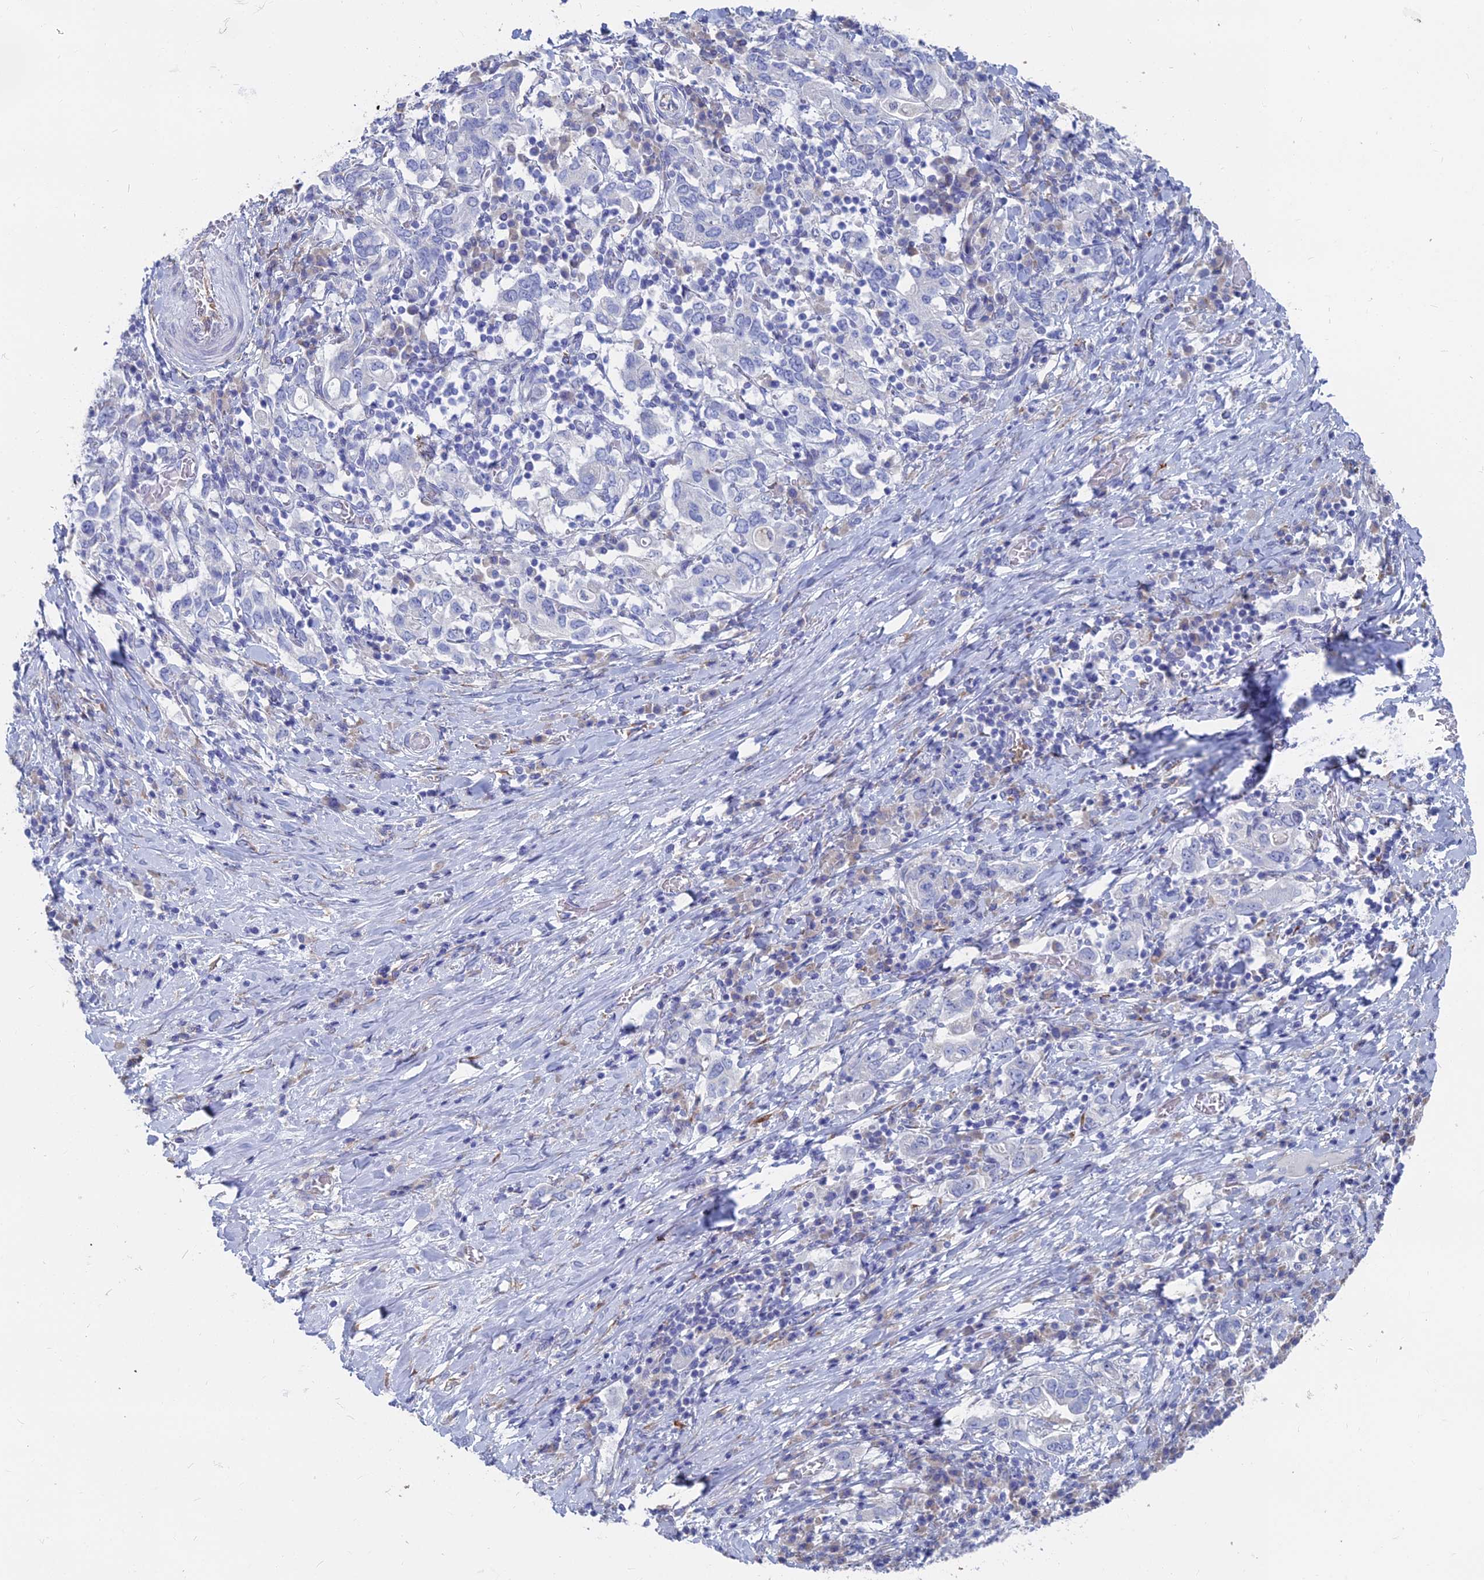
{"staining": {"intensity": "negative", "quantity": "none", "location": "none"}, "tissue": "stomach cancer", "cell_type": "Tumor cells", "image_type": "cancer", "snomed": [{"axis": "morphology", "description": "Adenocarcinoma, NOS"}, {"axis": "topography", "description": "Stomach, upper"}, {"axis": "topography", "description": "Stomach"}], "caption": "Immunohistochemical staining of stomach cancer (adenocarcinoma) reveals no significant staining in tumor cells.", "gene": "TNNT3", "patient": {"sex": "male", "age": 62}}